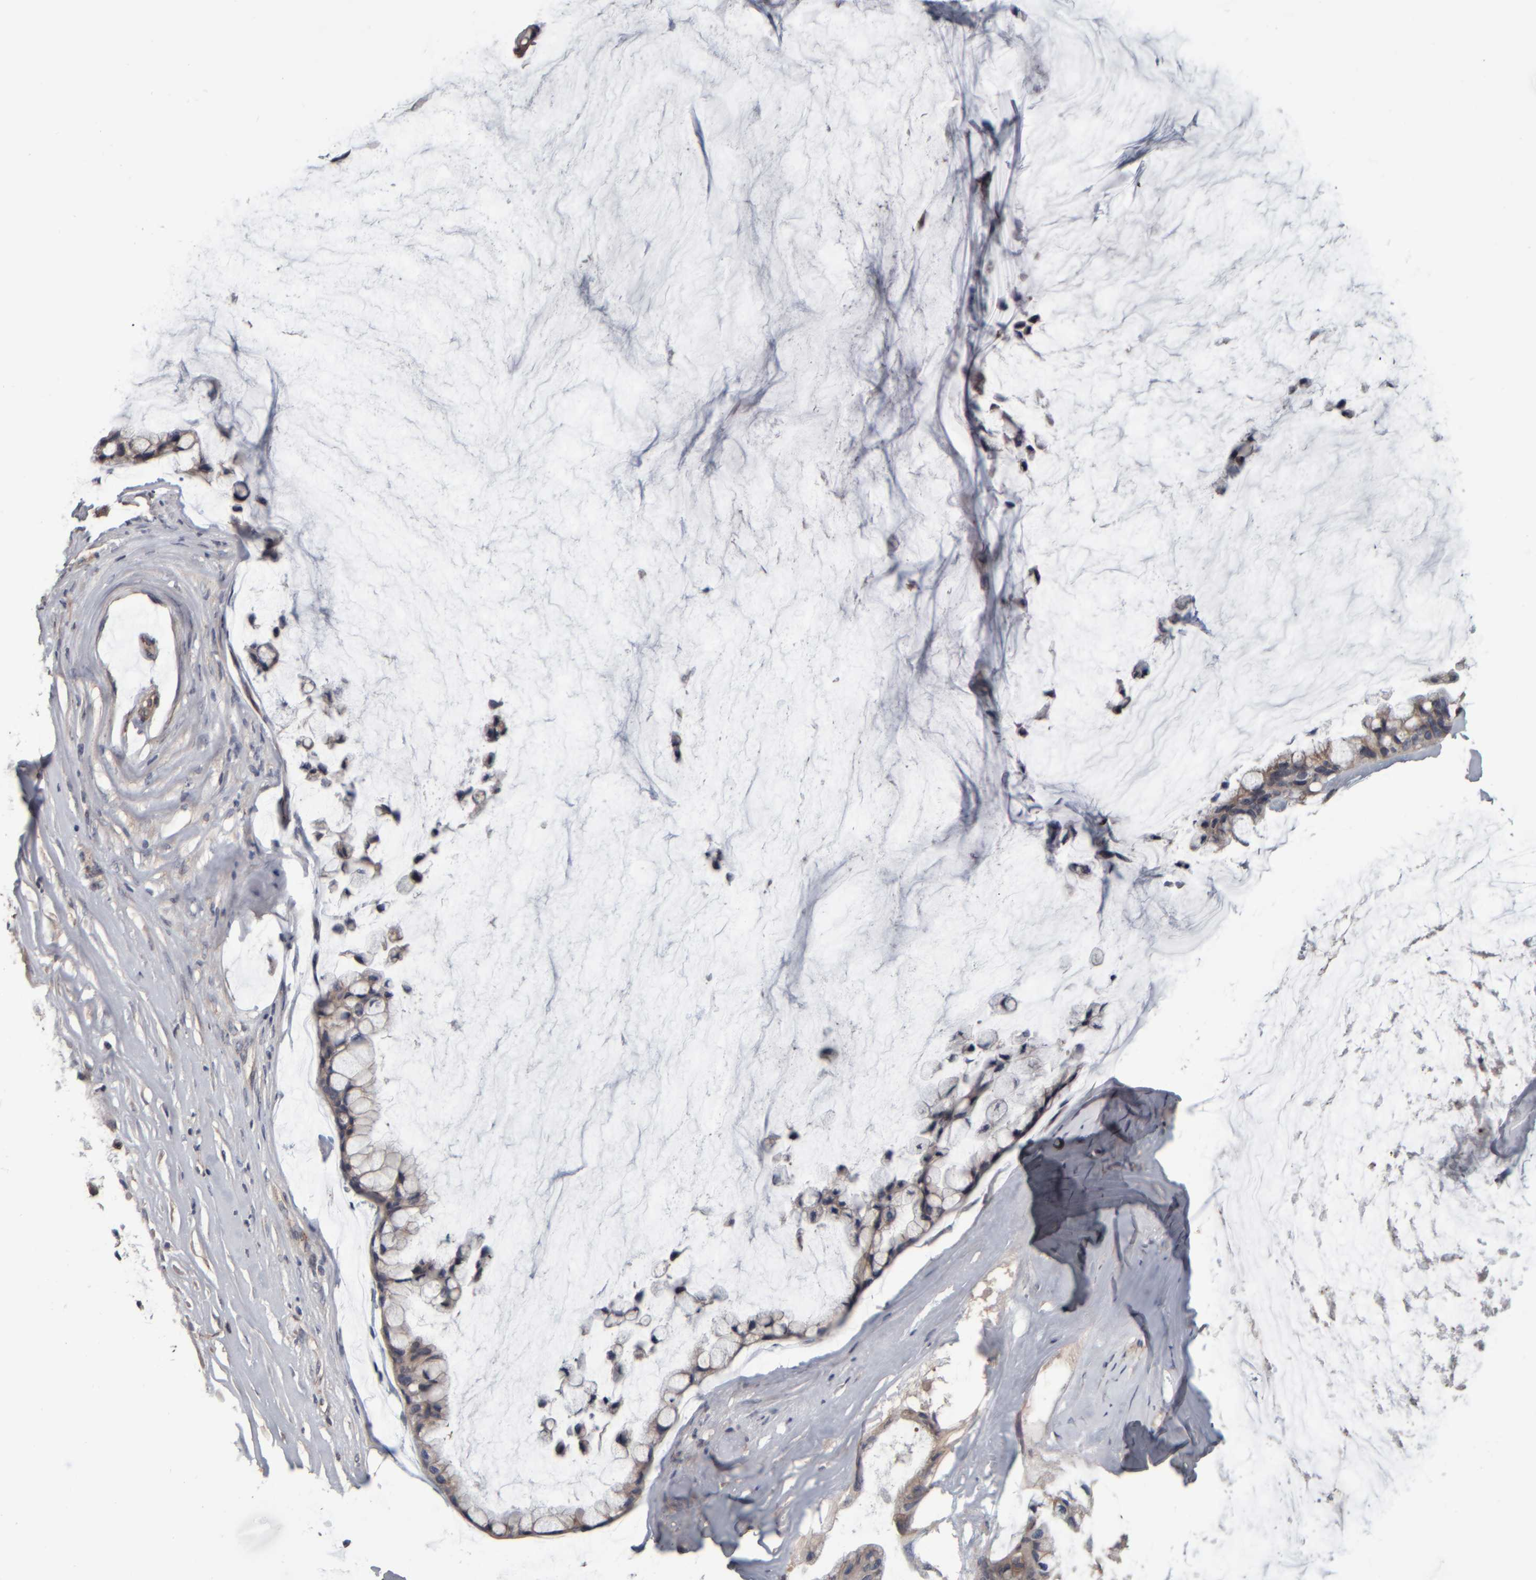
{"staining": {"intensity": "weak", "quantity": ">75%", "location": "cytoplasmic/membranous"}, "tissue": "ovarian cancer", "cell_type": "Tumor cells", "image_type": "cancer", "snomed": [{"axis": "morphology", "description": "Cystadenocarcinoma, mucinous, NOS"}, {"axis": "topography", "description": "Ovary"}], "caption": "Brown immunohistochemical staining in human ovarian mucinous cystadenocarcinoma exhibits weak cytoplasmic/membranous expression in about >75% of tumor cells.", "gene": "CAVIN4", "patient": {"sex": "female", "age": 39}}